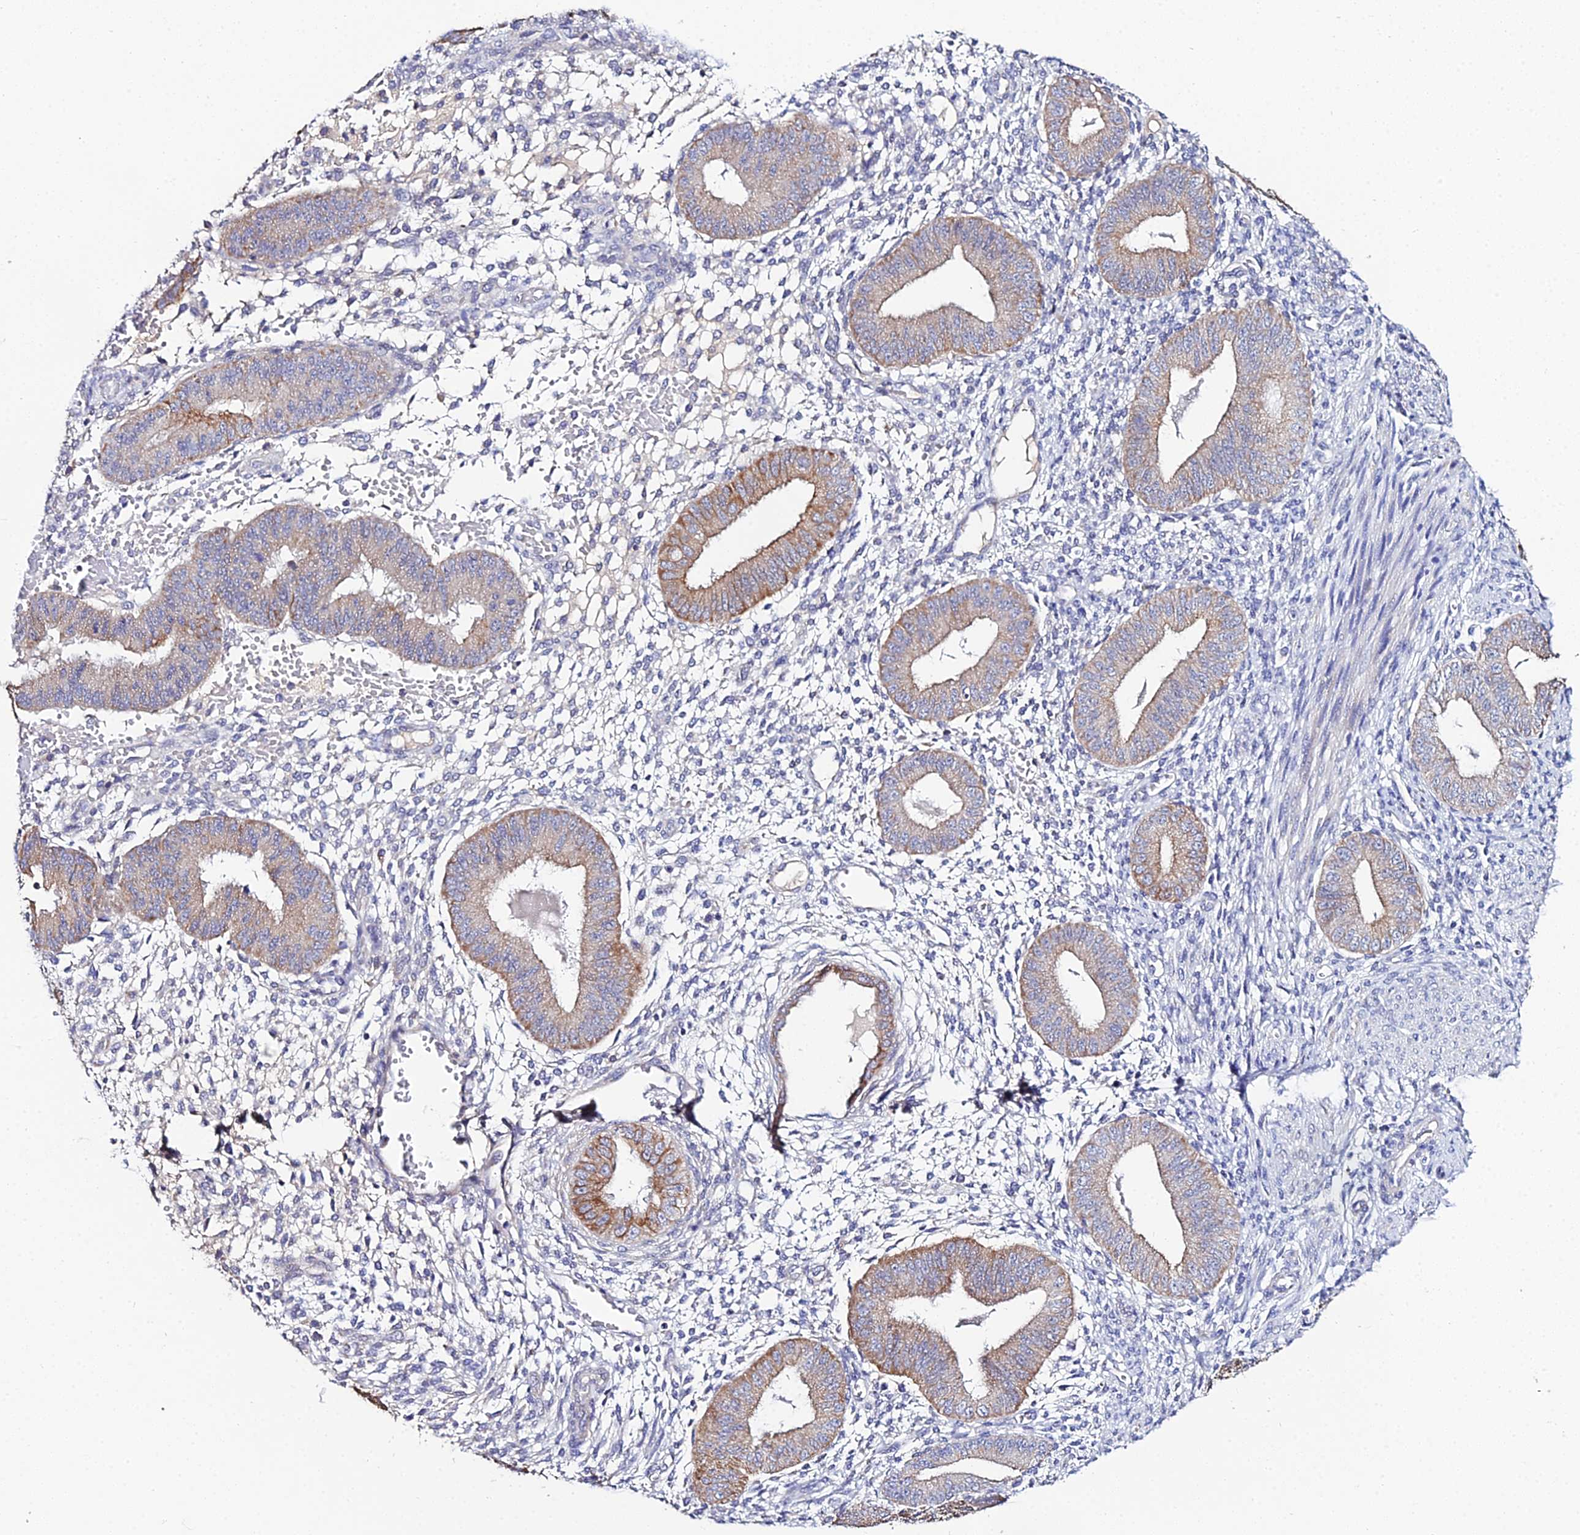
{"staining": {"intensity": "negative", "quantity": "none", "location": "none"}, "tissue": "endometrium", "cell_type": "Cells in endometrial stroma", "image_type": "normal", "snomed": [{"axis": "morphology", "description": "Normal tissue, NOS"}, {"axis": "topography", "description": "Endometrium"}], "caption": "Protein analysis of unremarkable endometrium demonstrates no significant positivity in cells in endometrial stroma. Brightfield microscopy of immunohistochemistry (IHC) stained with DAB (brown) and hematoxylin (blue), captured at high magnification.", "gene": "ZXDA", "patient": {"sex": "female", "age": 49}}